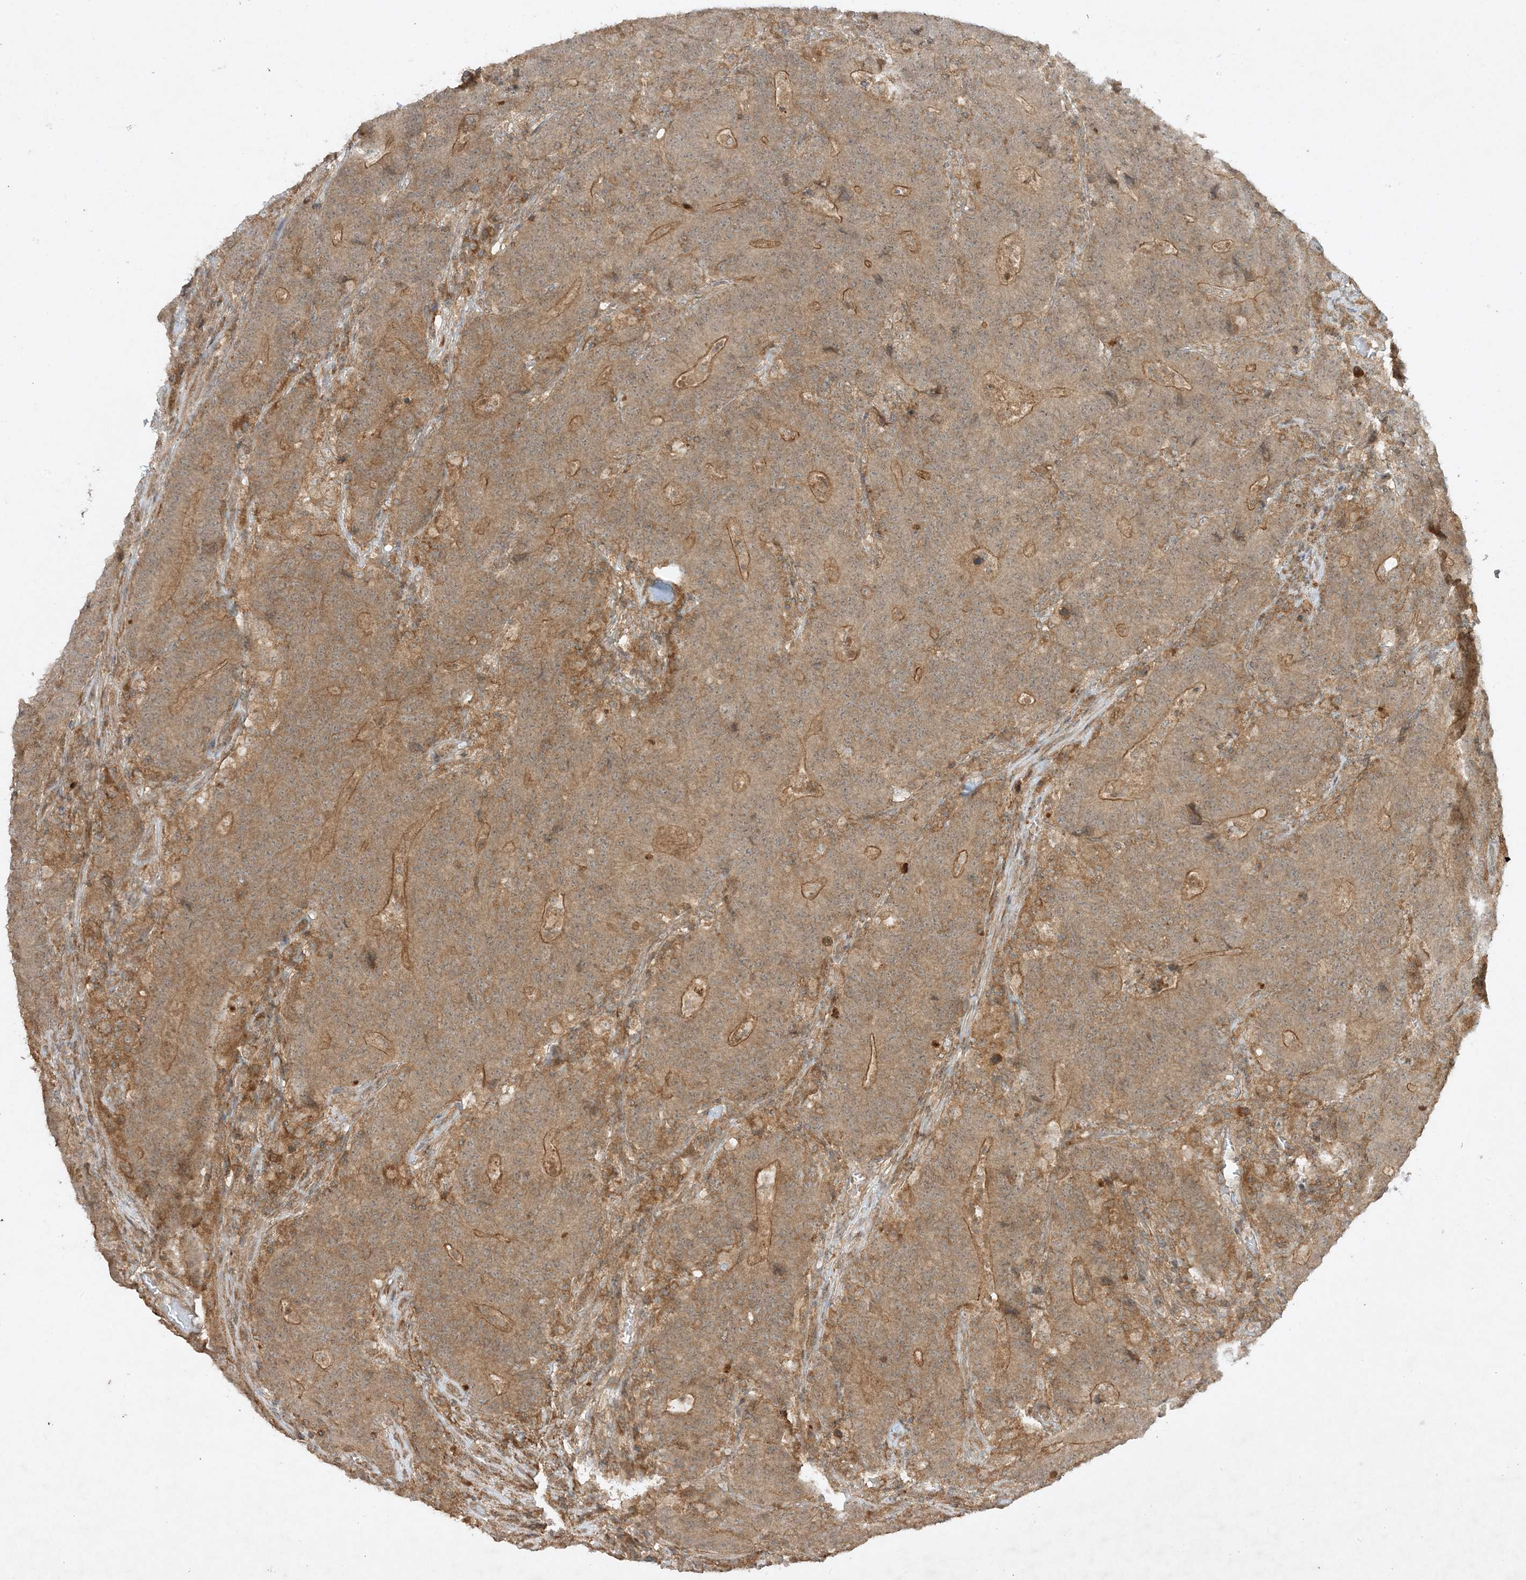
{"staining": {"intensity": "moderate", "quantity": ">75%", "location": "cytoplasmic/membranous"}, "tissue": "colorectal cancer", "cell_type": "Tumor cells", "image_type": "cancer", "snomed": [{"axis": "morphology", "description": "Normal tissue, NOS"}, {"axis": "morphology", "description": "Adenocarcinoma, NOS"}, {"axis": "topography", "description": "Colon"}], "caption": "Tumor cells demonstrate medium levels of moderate cytoplasmic/membranous expression in approximately >75% of cells in human colorectal cancer (adenocarcinoma).", "gene": "XRN1", "patient": {"sex": "female", "age": 75}}